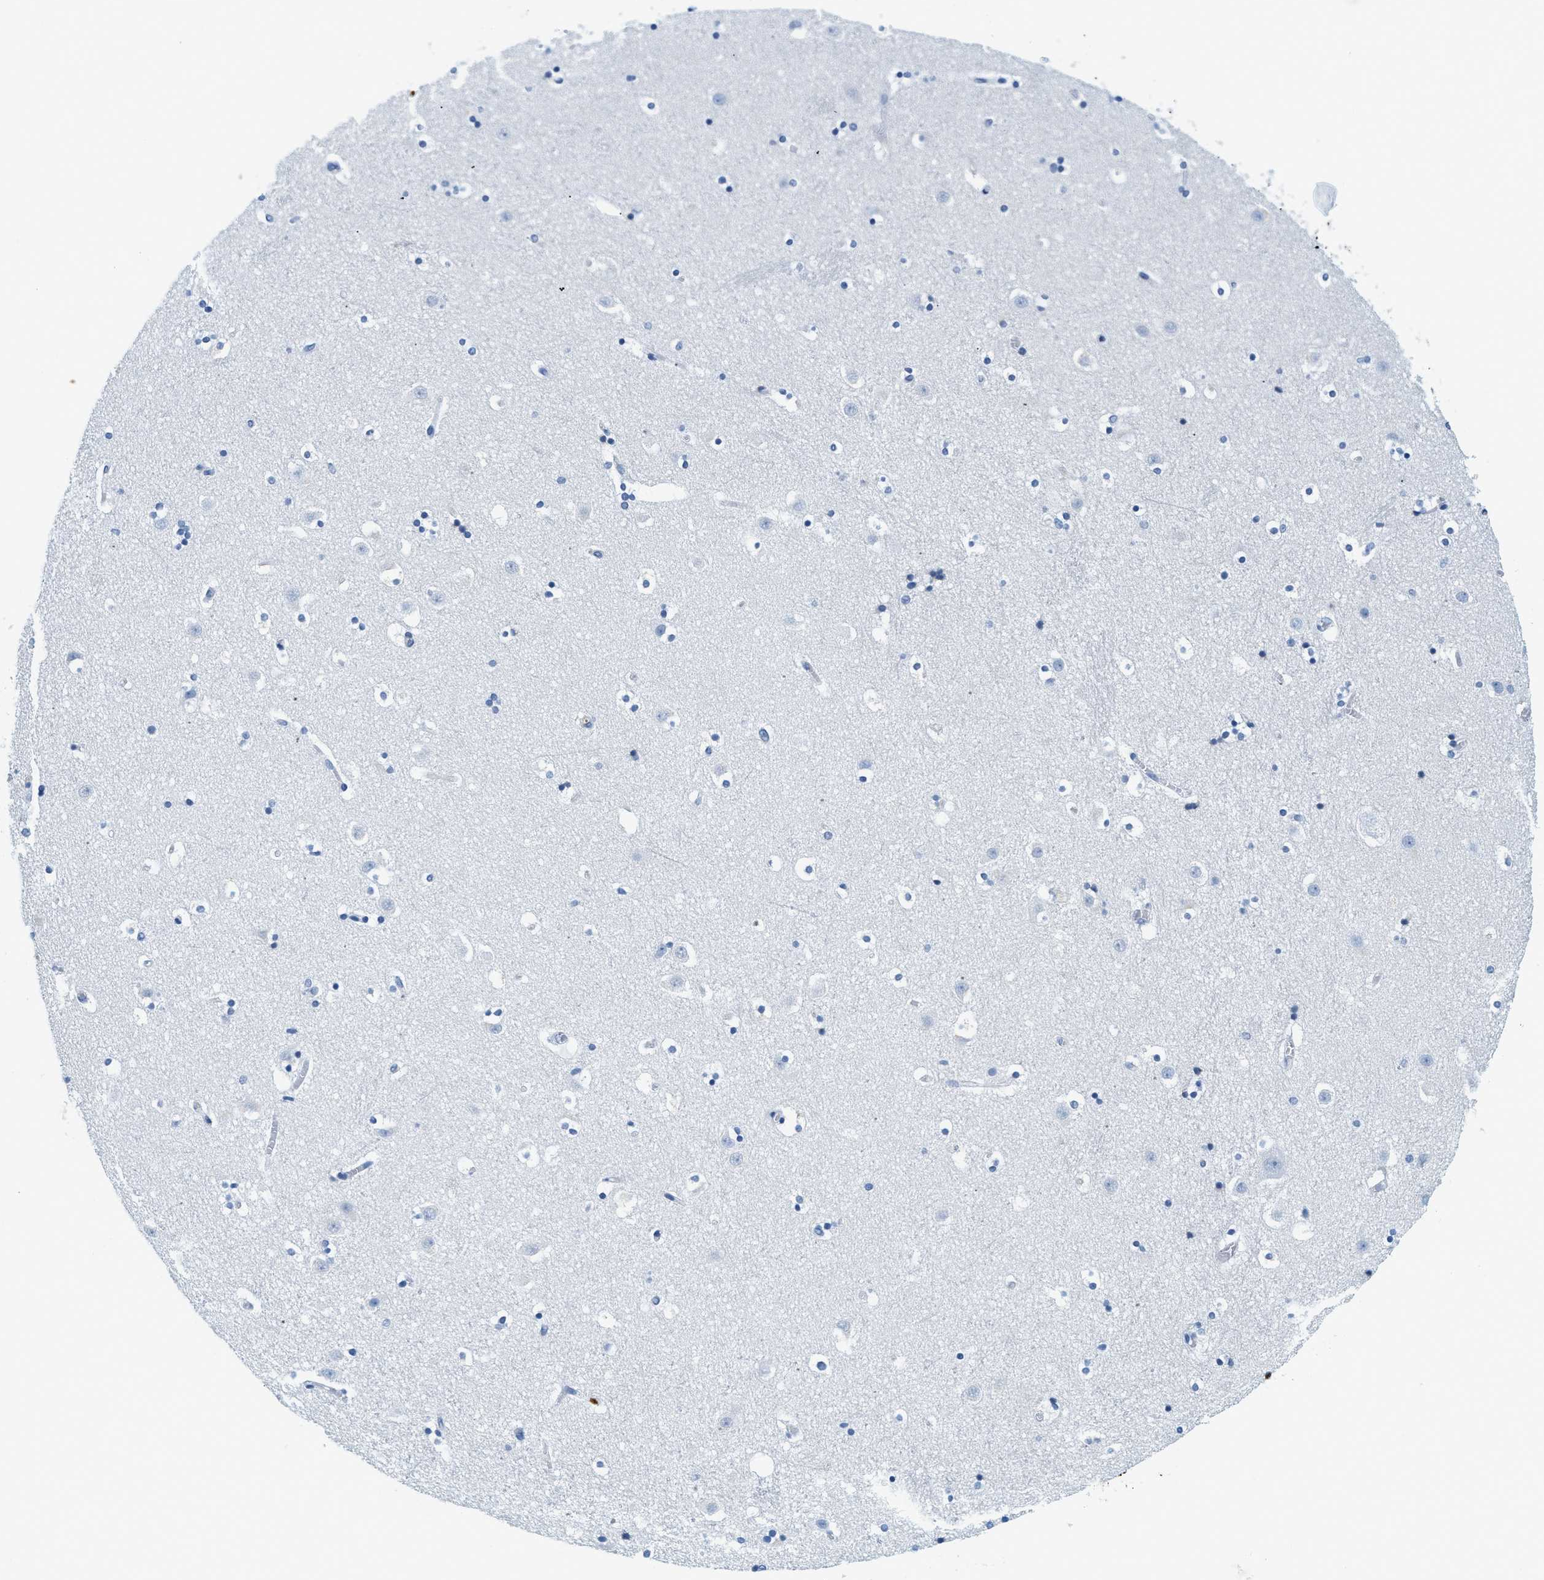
{"staining": {"intensity": "negative", "quantity": "none", "location": "none"}, "tissue": "caudate", "cell_type": "Glial cells", "image_type": "normal", "snomed": [{"axis": "morphology", "description": "Normal tissue, NOS"}, {"axis": "topography", "description": "Lateral ventricle wall"}], "caption": "There is no significant staining in glial cells of caudate. Brightfield microscopy of immunohistochemistry stained with DAB (3,3'-diaminobenzidine) (brown) and hematoxylin (blue), captured at high magnification.", "gene": "LCN2", "patient": {"sex": "male", "age": 45}}